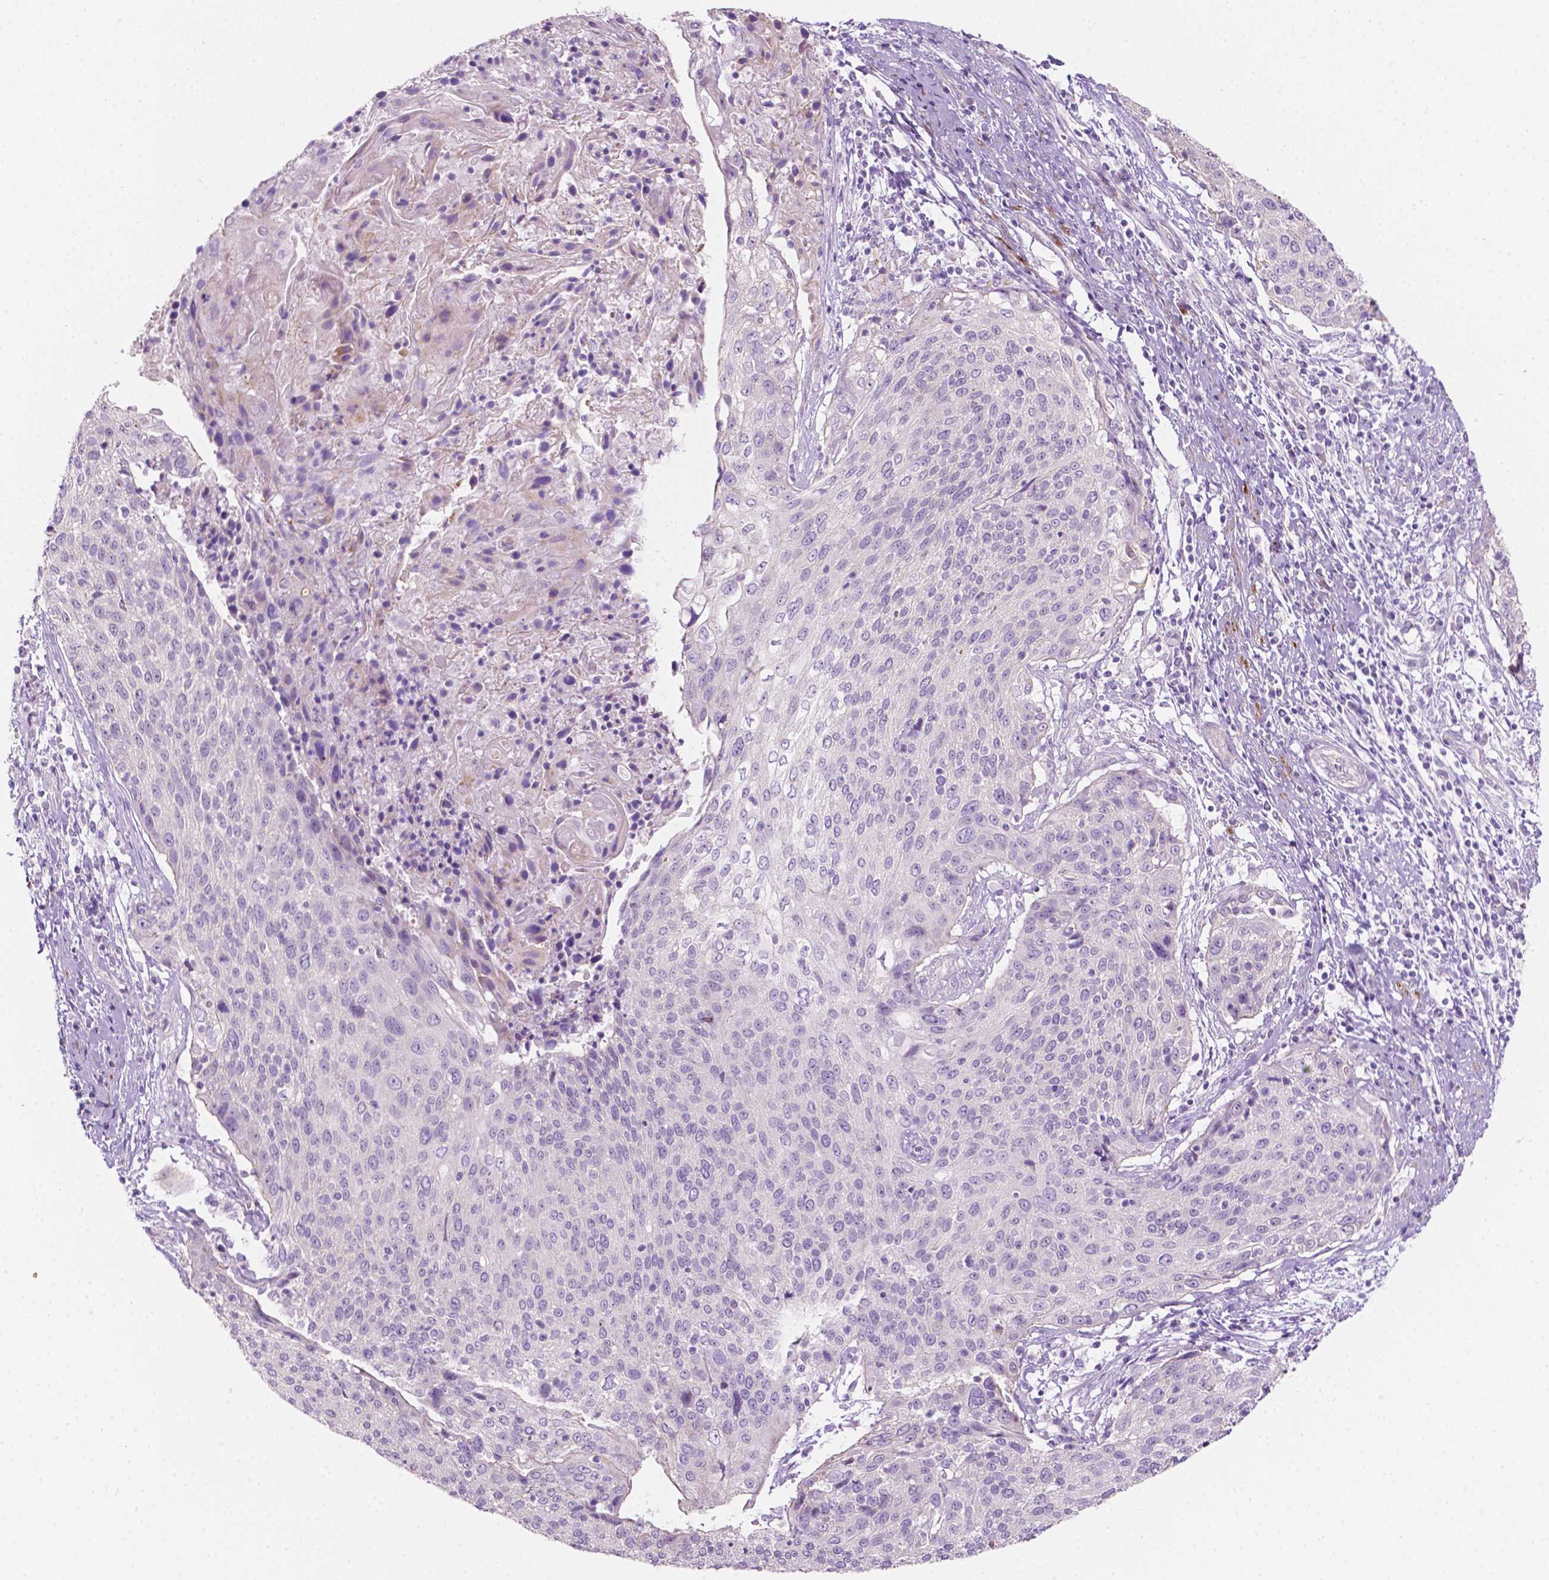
{"staining": {"intensity": "negative", "quantity": "none", "location": "none"}, "tissue": "cervical cancer", "cell_type": "Tumor cells", "image_type": "cancer", "snomed": [{"axis": "morphology", "description": "Squamous cell carcinoma, NOS"}, {"axis": "topography", "description": "Cervix"}], "caption": "Protein analysis of cervical cancer (squamous cell carcinoma) demonstrates no significant staining in tumor cells.", "gene": "NOS1AP", "patient": {"sex": "female", "age": 31}}